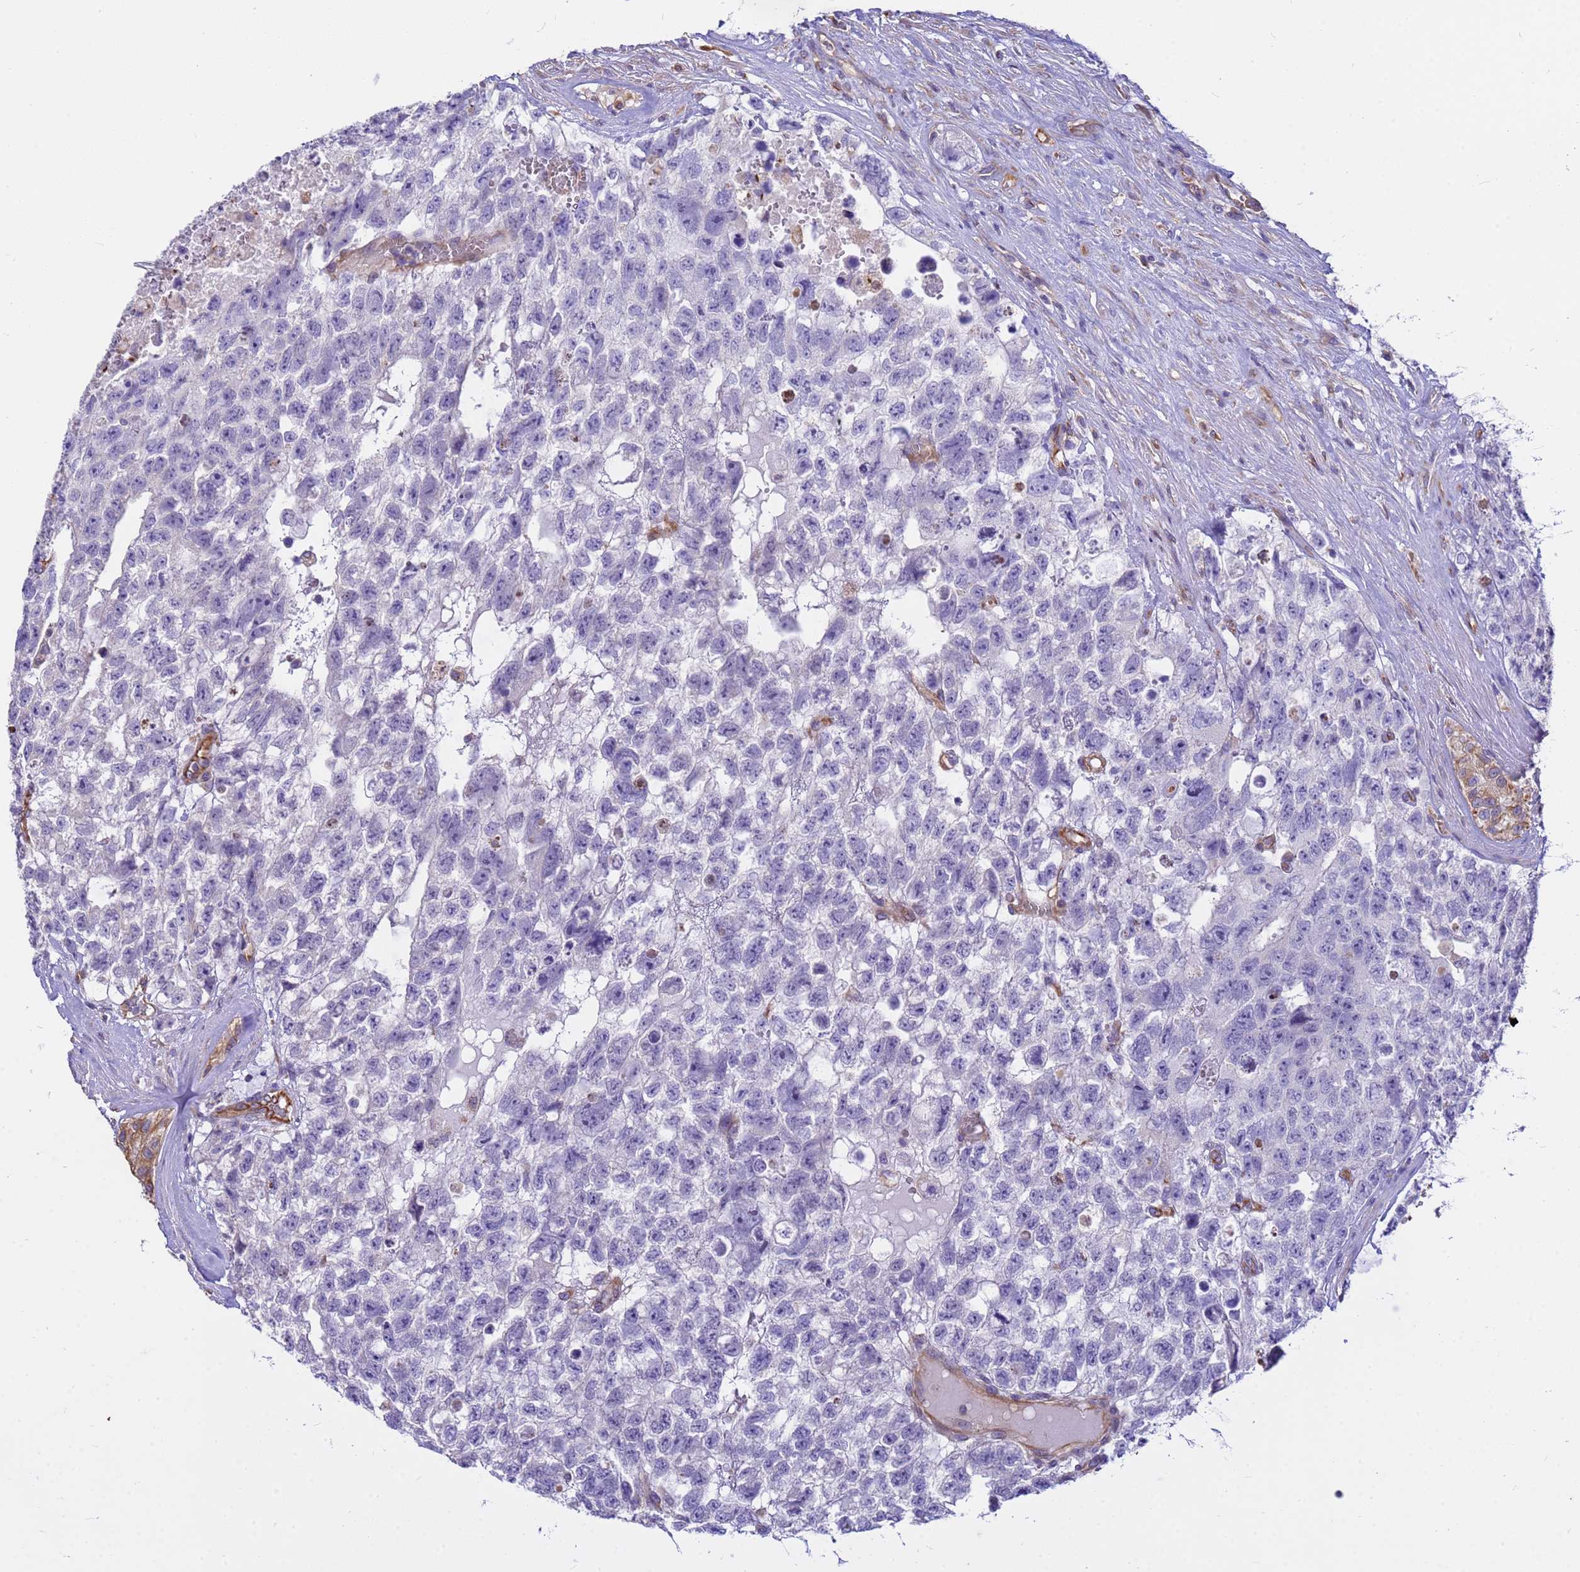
{"staining": {"intensity": "negative", "quantity": "none", "location": "none"}, "tissue": "testis cancer", "cell_type": "Tumor cells", "image_type": "cancer", "snomed": [{"axis": "morphology", "description": "Carcinoma, Embryonal, NOS"}, {"axis": "topography", "description": "Testis"}], "caption": "Immunohistochemistry image of neoplastic tissue: testis cancer (embryonal carcinoma) stained with DAB (3,3'-diaminobenzidine) shows no significant protein staining in tumor cells.", "gene": "TCEAL3", "patient": {"sex": "male", "age": 26}}